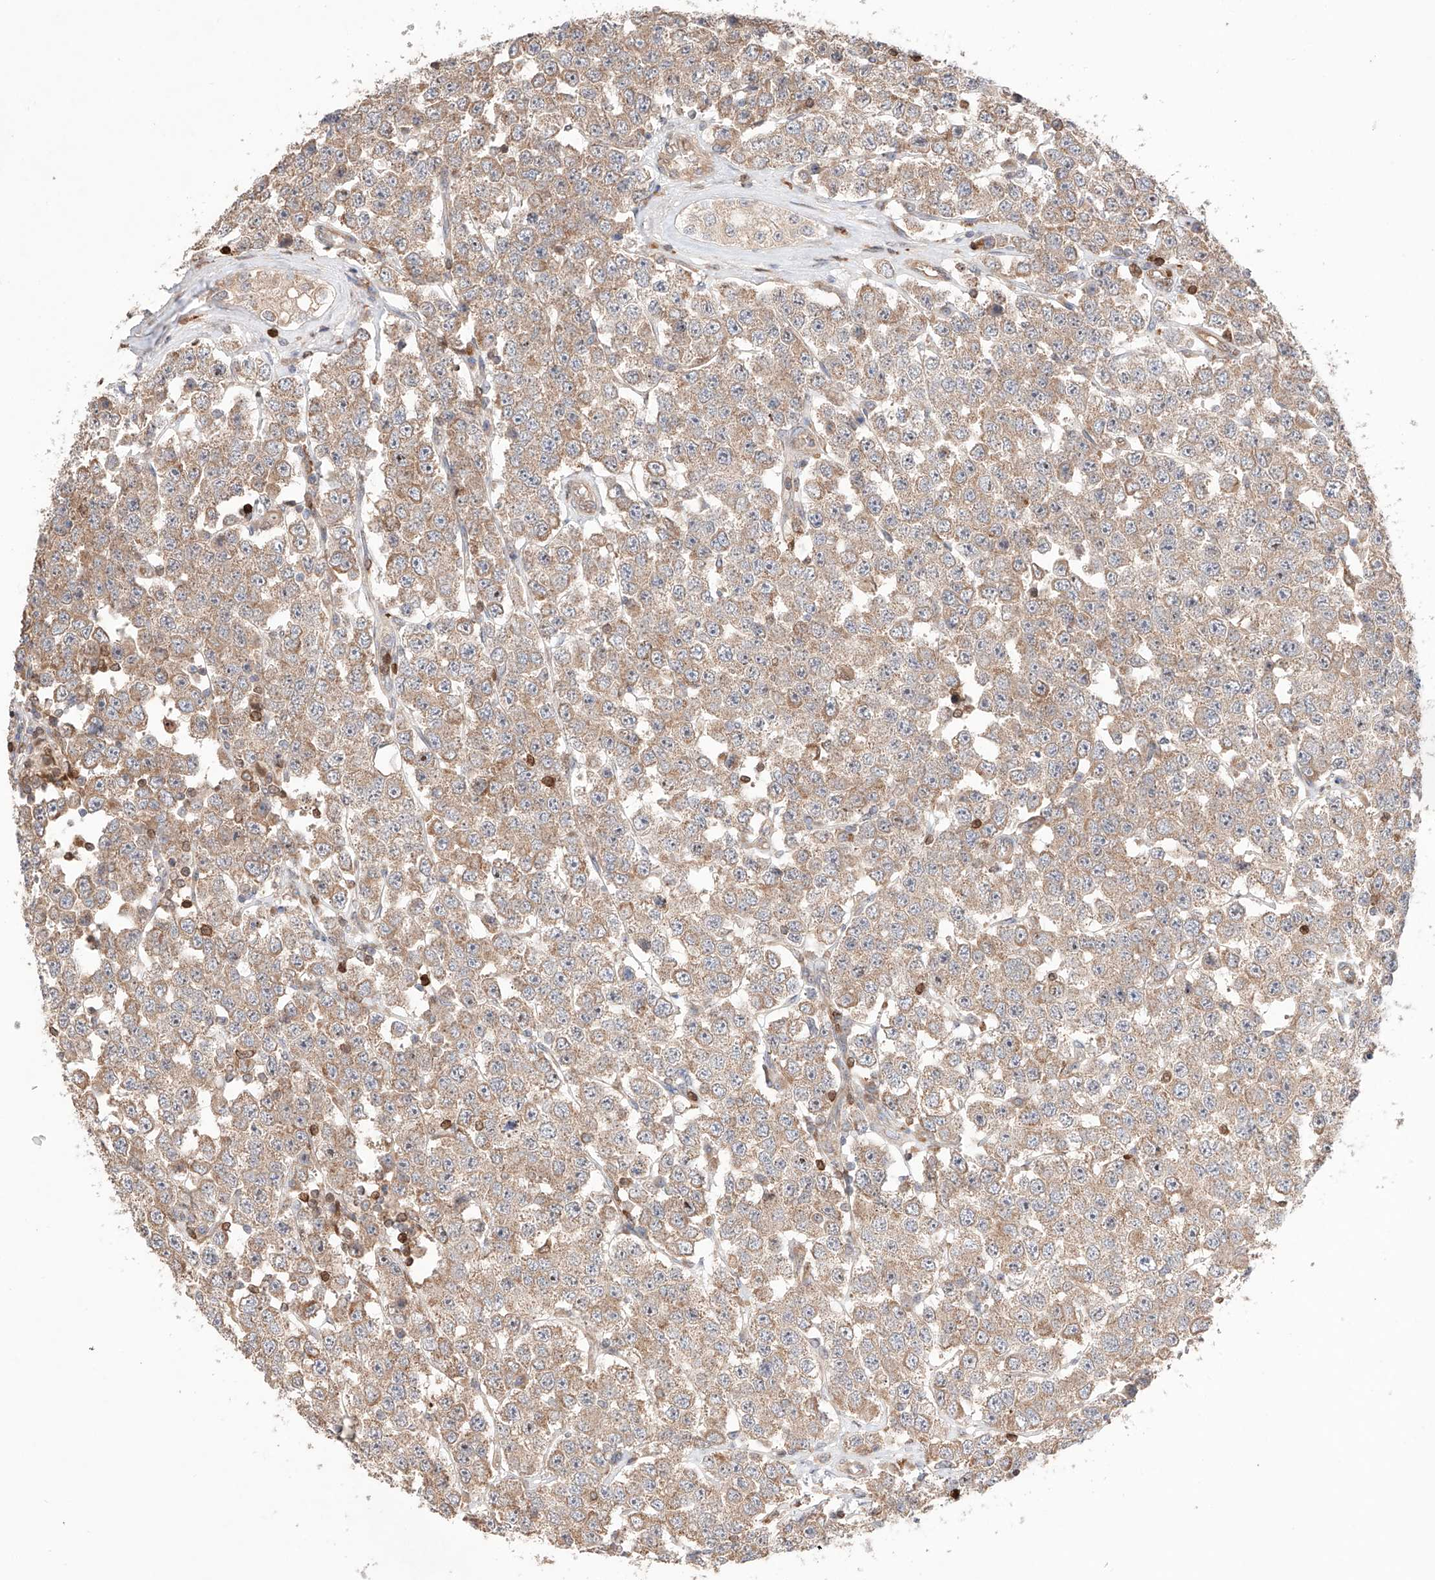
{"staining": {"intensity": "weak", "quantity": ">75%", "location": "cytoplasmic/membranous"}, "tissue": "testis cancer", "cell_type": "Tumor cells", "image_type": "cancer", "snomed": [{"axis": "morphology", "description": "Seminoma, NOS"}, {"axis": "topography", "description": "Testis"}], "caption": "Weak cytoplasmic/membranous expression is identified in approximately >75% of tumor cells in seminoma (testis).", "gene": "IGSF22", "patient": {"sex": "male", "age": 28}}